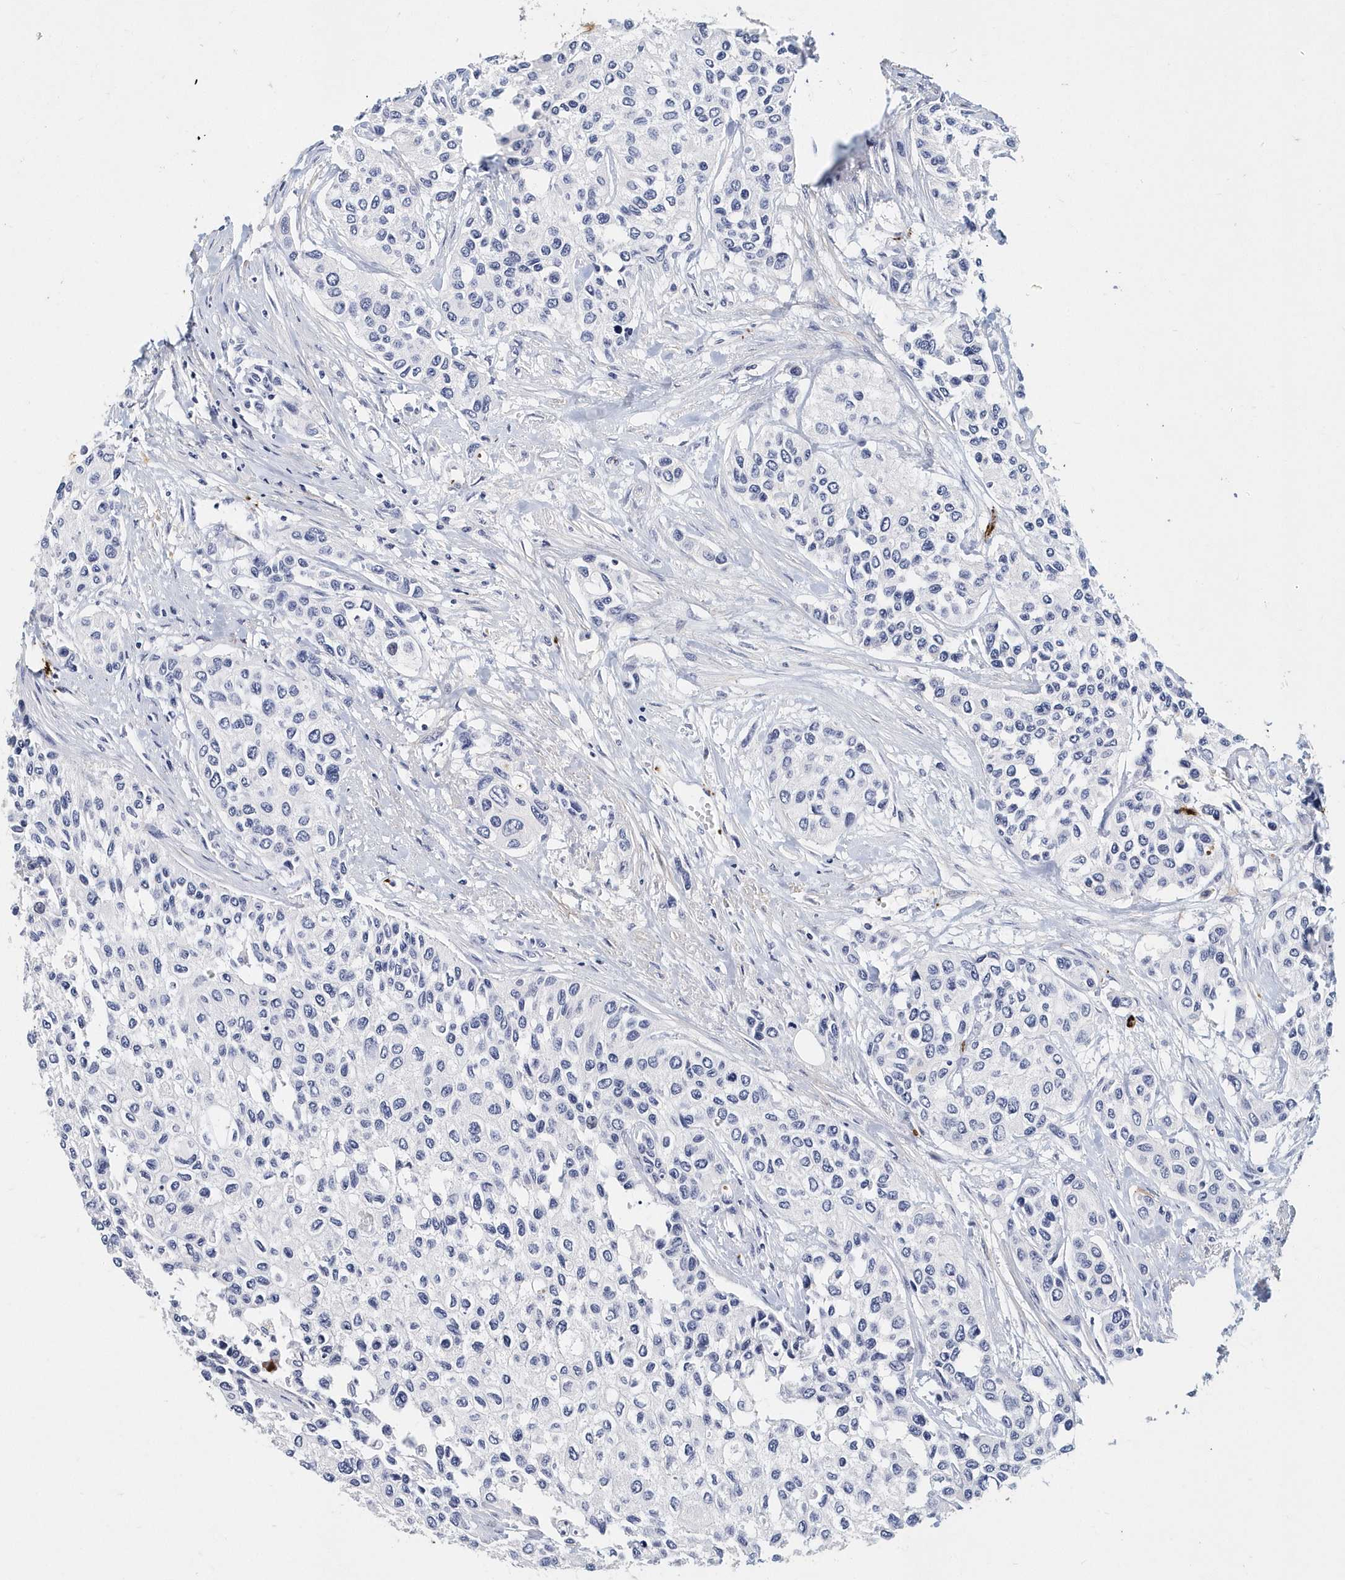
{"staining": {"intensity": "negative", "quantity": "none", "location": "none"}, "tissue": "urothelial cancer", "cell_type": "Tumor cells", "image_type": "cancer", "snomed": [{"axis": "morphology", "description": "Normal tissue, NOS"}, {"axis": "morphology", "description": "Urothelial carcinoma, High grade"}, {"axis": "topography", "description": "Vascular tissue"}, {"axis": "topography", "description": "Urinary bladder"}], "caption": "Immunohistochemical staining of urothelial cancer reveals no significant positivity in tumor cells.", "gene": "ITGA2B", "patient": {"sex": "female", "age": 56}}